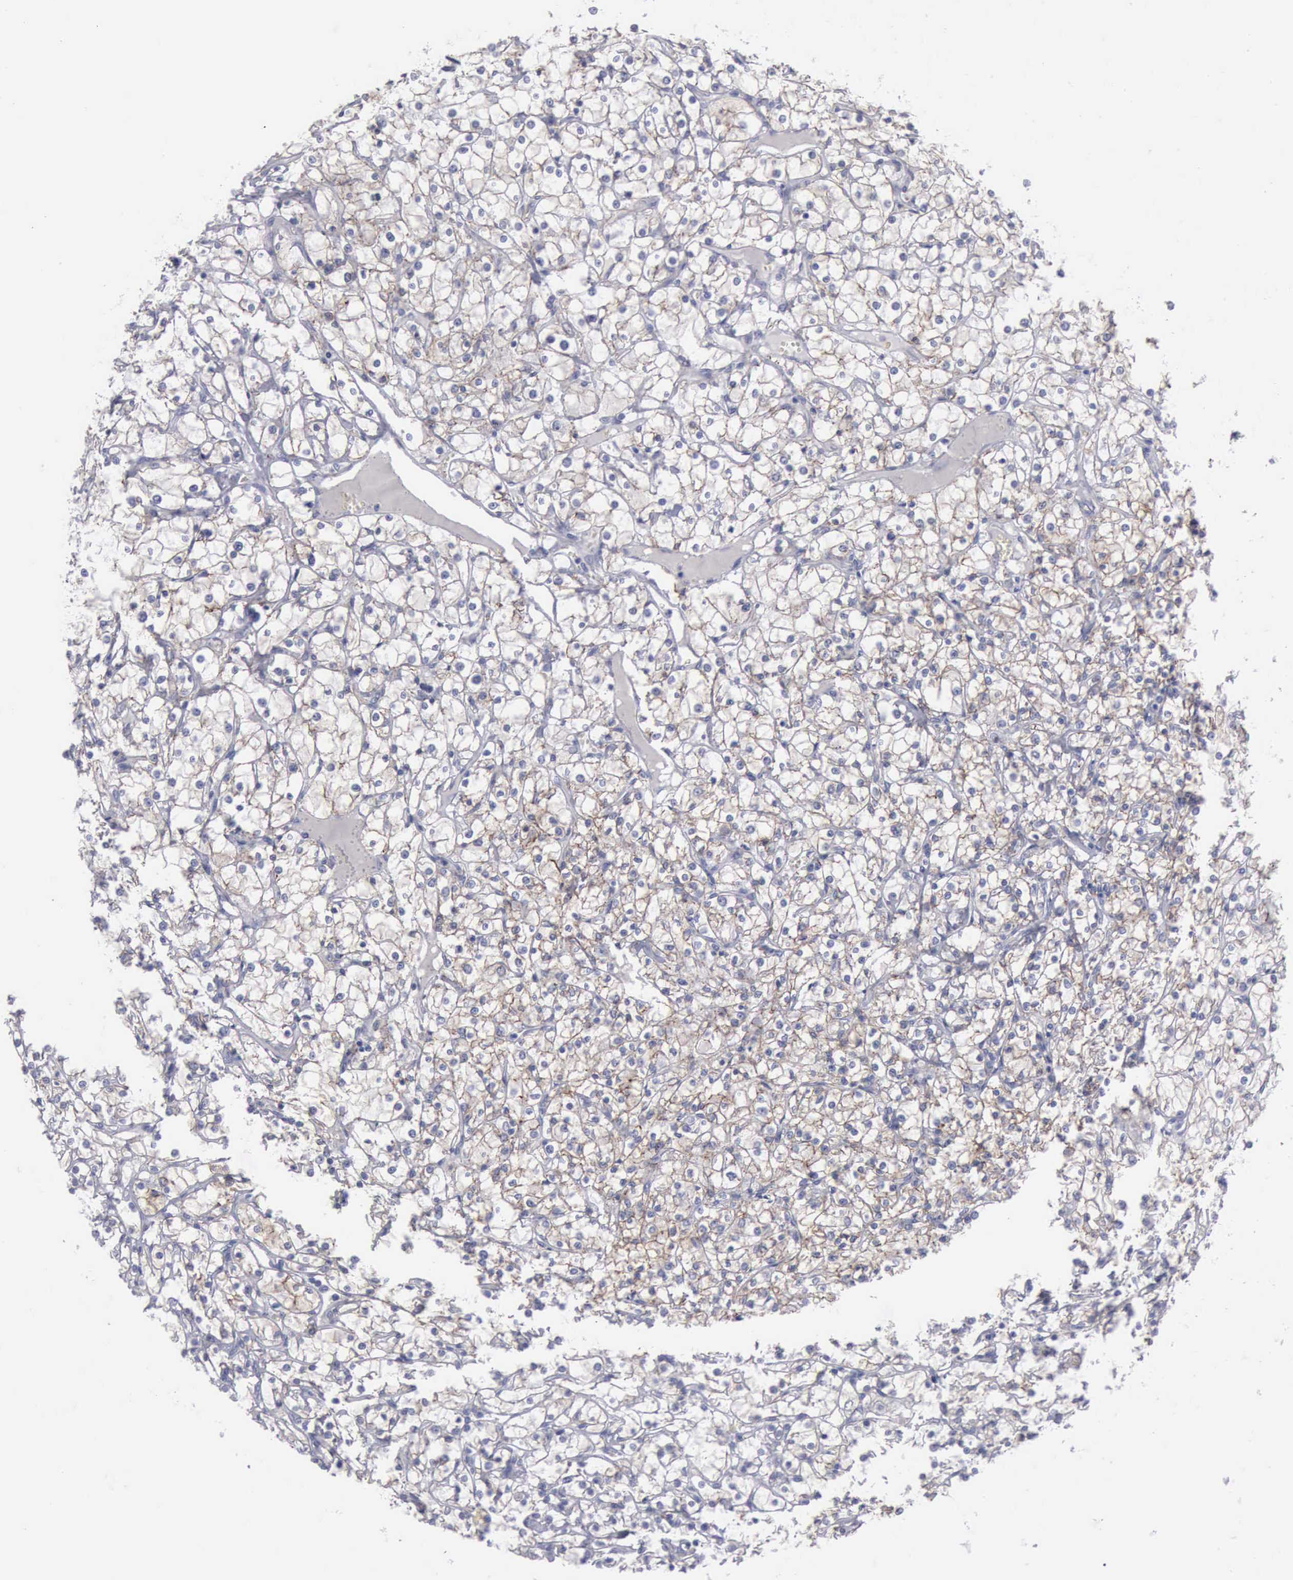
{"staining": {"intensity": "weak", "quantity": "25%-75%", "location": "cytoplasmic/membranous"}, "tissue": "renal cancer", "cell_type": "Tumor cells", "image_type": "cancer", "snomed": [{"axis": "morphology", "description": "Adenocarcinoma, NOS"}, {"axis": "topography", "description": "Kidney"}], "caption": "Immunohistochemical staining of renal cancer (adenocarcinoma) displays low levels of weak cytoplasmic/membranous staining in approximately 25%-75% of tumor cells.", "gene": "CDH2", "patient": {"sex": "female", "age": 73}}